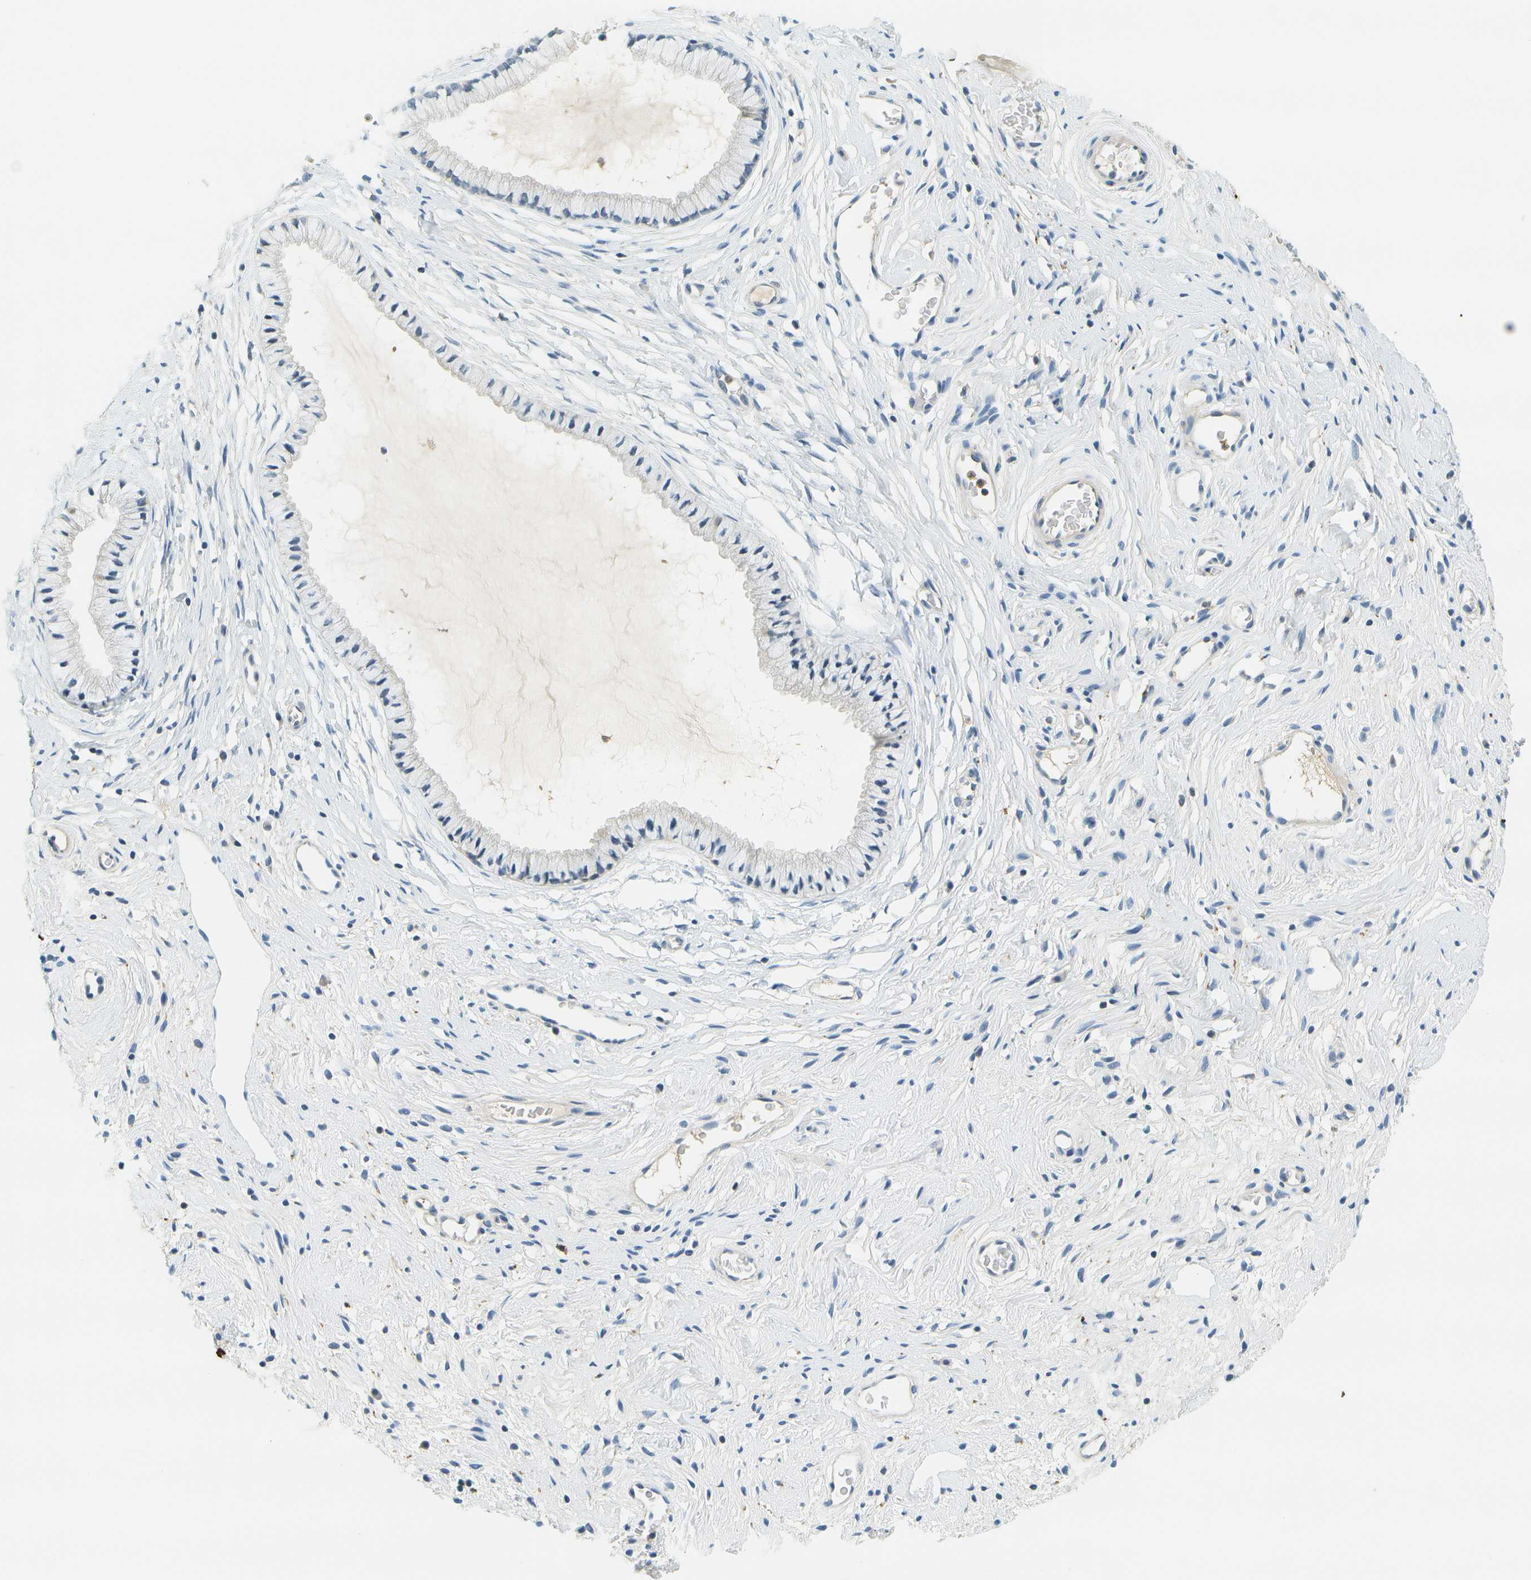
{"staining": {"intensity": "negative", "quantity": "none", "location": "none"}, "tissue": "cervix", "cell_type": "Glandular cells", "image_type": "normal", "snomed": [{"axis": "morphology", "description": "Normal tissue, NOS"}, {"axis": "topography", "description": "Cervix"}], "caption": "Glandular cells are negative for protein expression in normal human cervix. (DAB immunohistochemistry, high magnification).", "gene": "RASGRP2", "patient": {"sex": "female", "age": 77}}